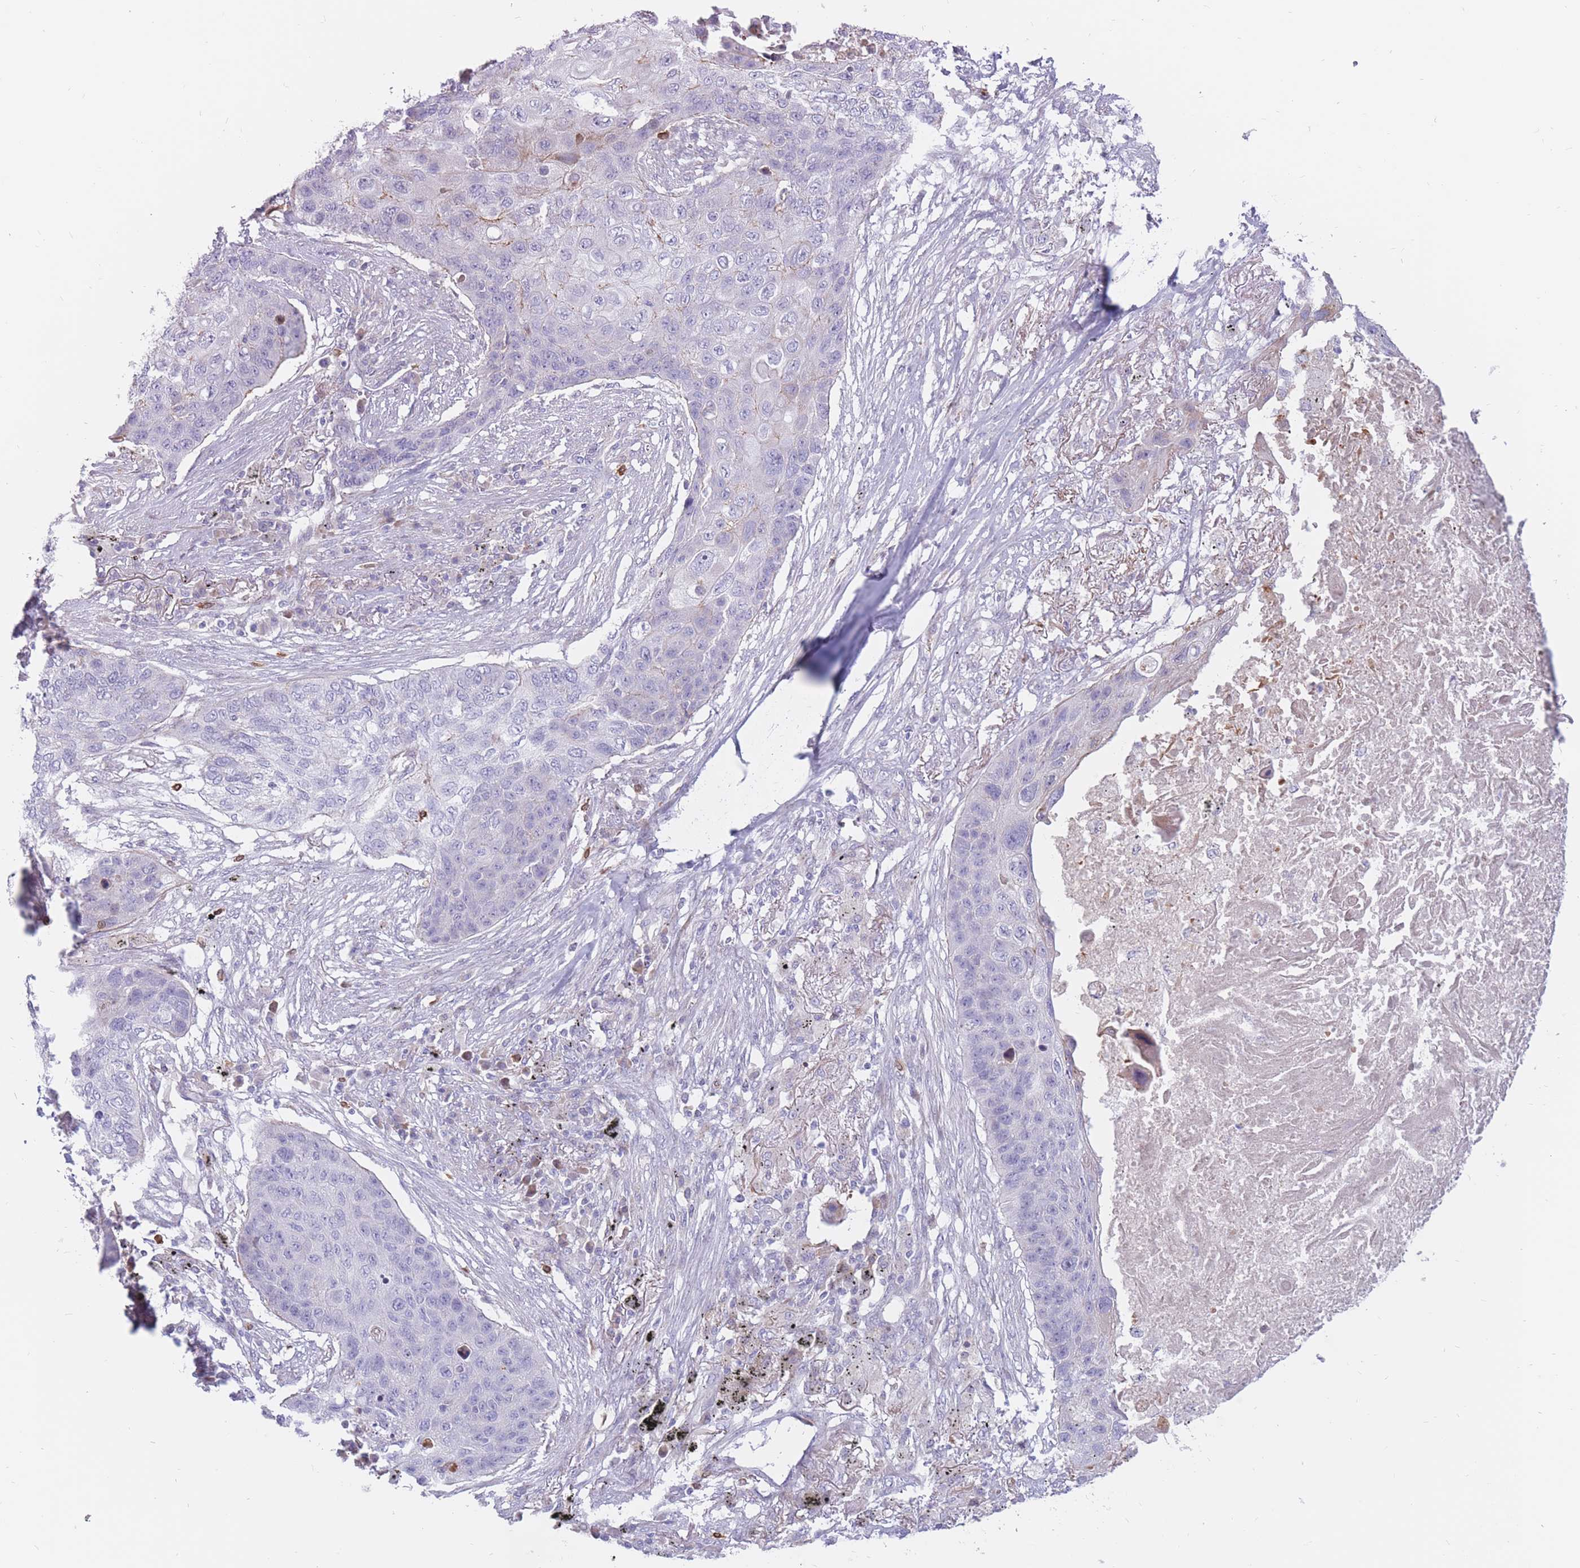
{"staining": {"intensity": "negative", "quantity": "none", "location": "none"}, "tissue": "lung cancer", "cell_type": "Tumor cells", "image_type": "cancer", "snomed": [{"axis": "morphology", "description": "Squamous cell carcinoma, NOS"}, {"axis": "topography", "description": "Lung"}], "caption": "Tumor cells show no significant staining in lung cancer. (DAB IHC visualized using brightfield microscopy, high magnification).", "gene": "PTGDR", "patient": {"sex": "female", "age": 63}}